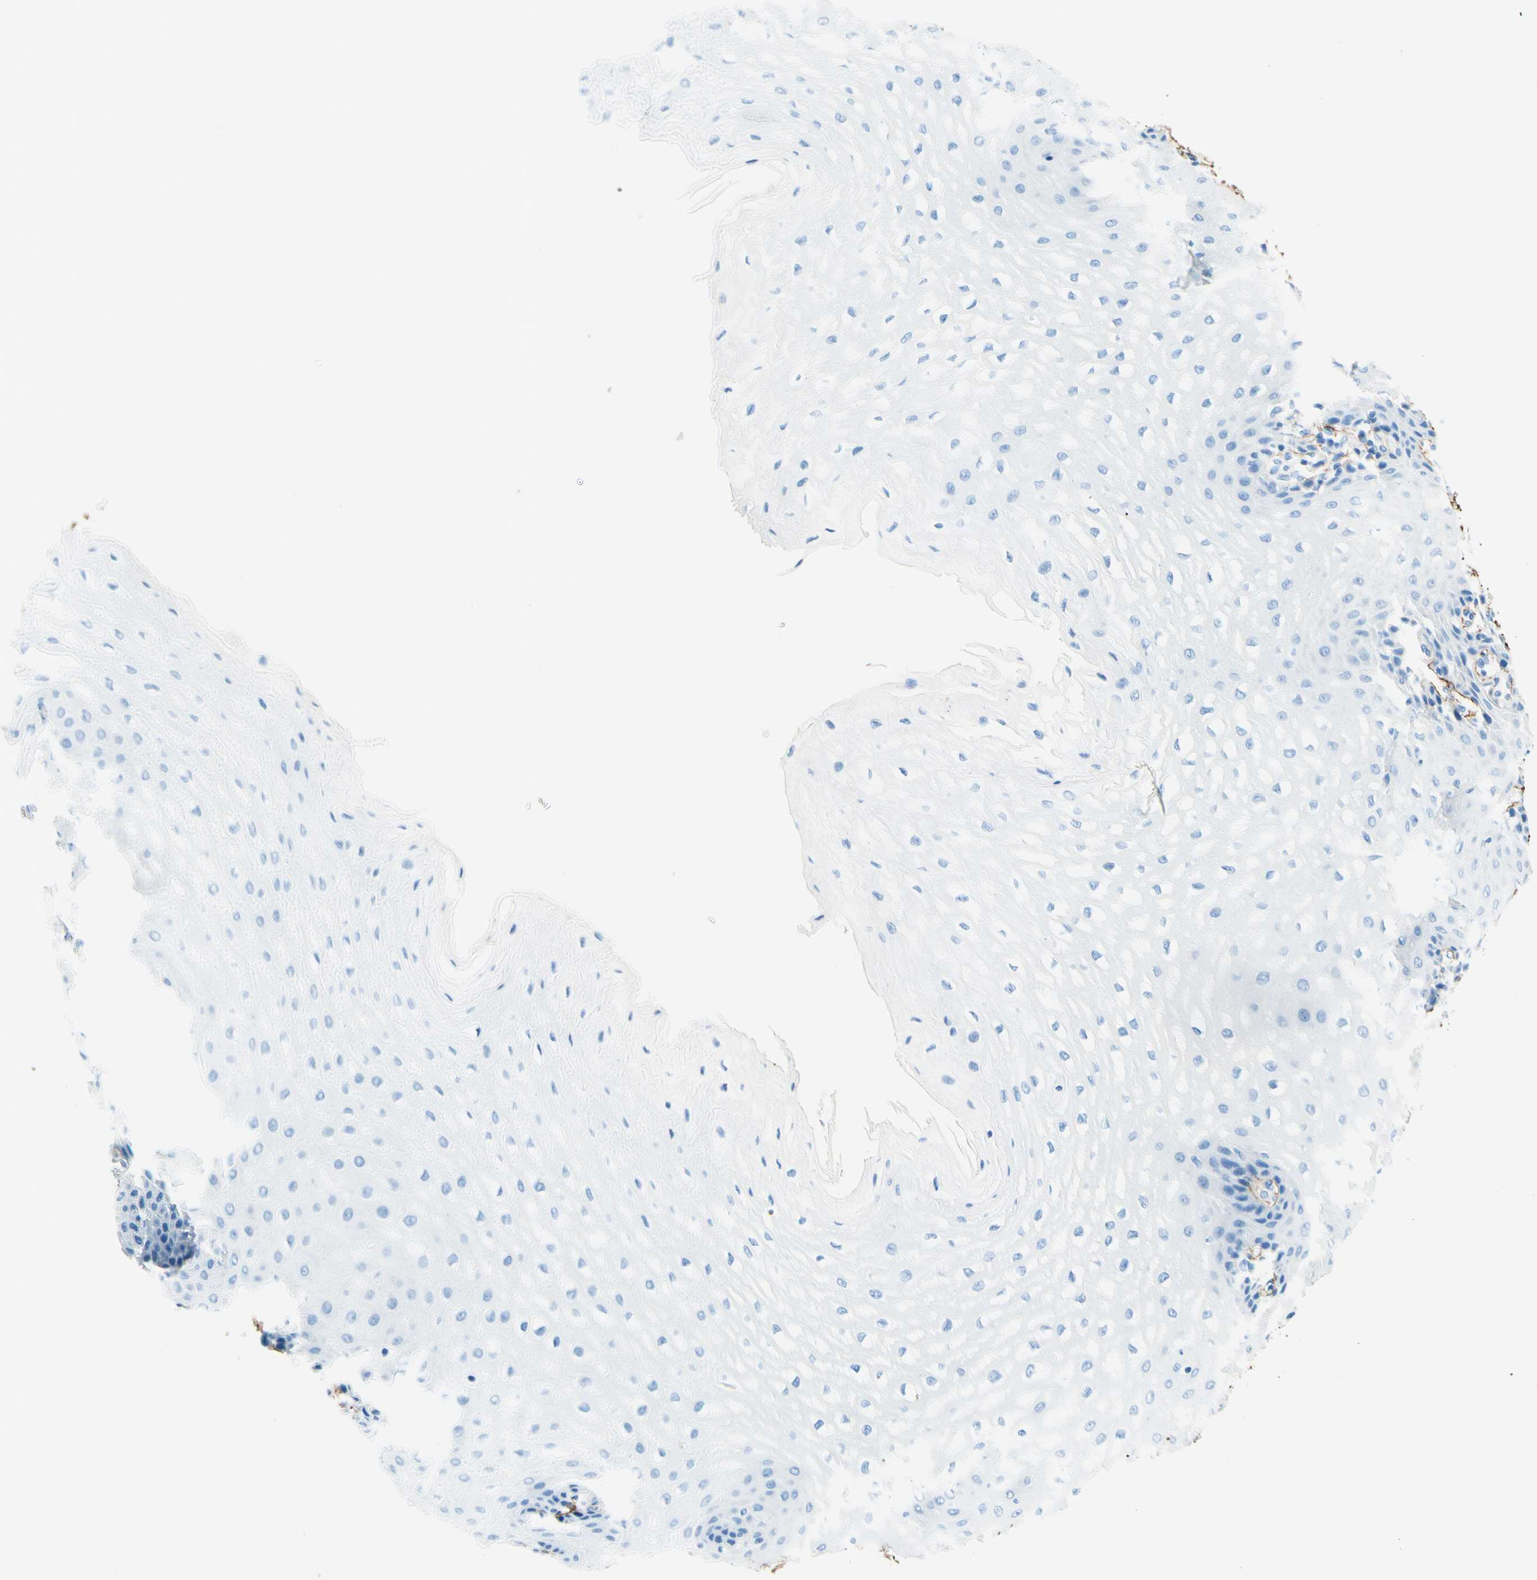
{"staining": {"intensity": "negative", "quantity": "none", "location": "none"}, "tissue": "esophagus", "cell_type": "Squamous epithelial cells", "image_type": "normal", "snomed": [{"axis": "morphology", "description": "Normal tissue, NOS"}, {"axis": "topography", "description": "Esophagus"}], "caption": "A micrograph of human esophagus is negative for staining in squamous epithelial cells. The staining was performed using DAB (3,3'-diaminobenzidine) to visualize the protein expression in brown, while the nuclei were stained in blue with hematoxylin (Magnification: 20x).", "gene": "MFAP5", "patient": {"sex": "male", "age": 54}}